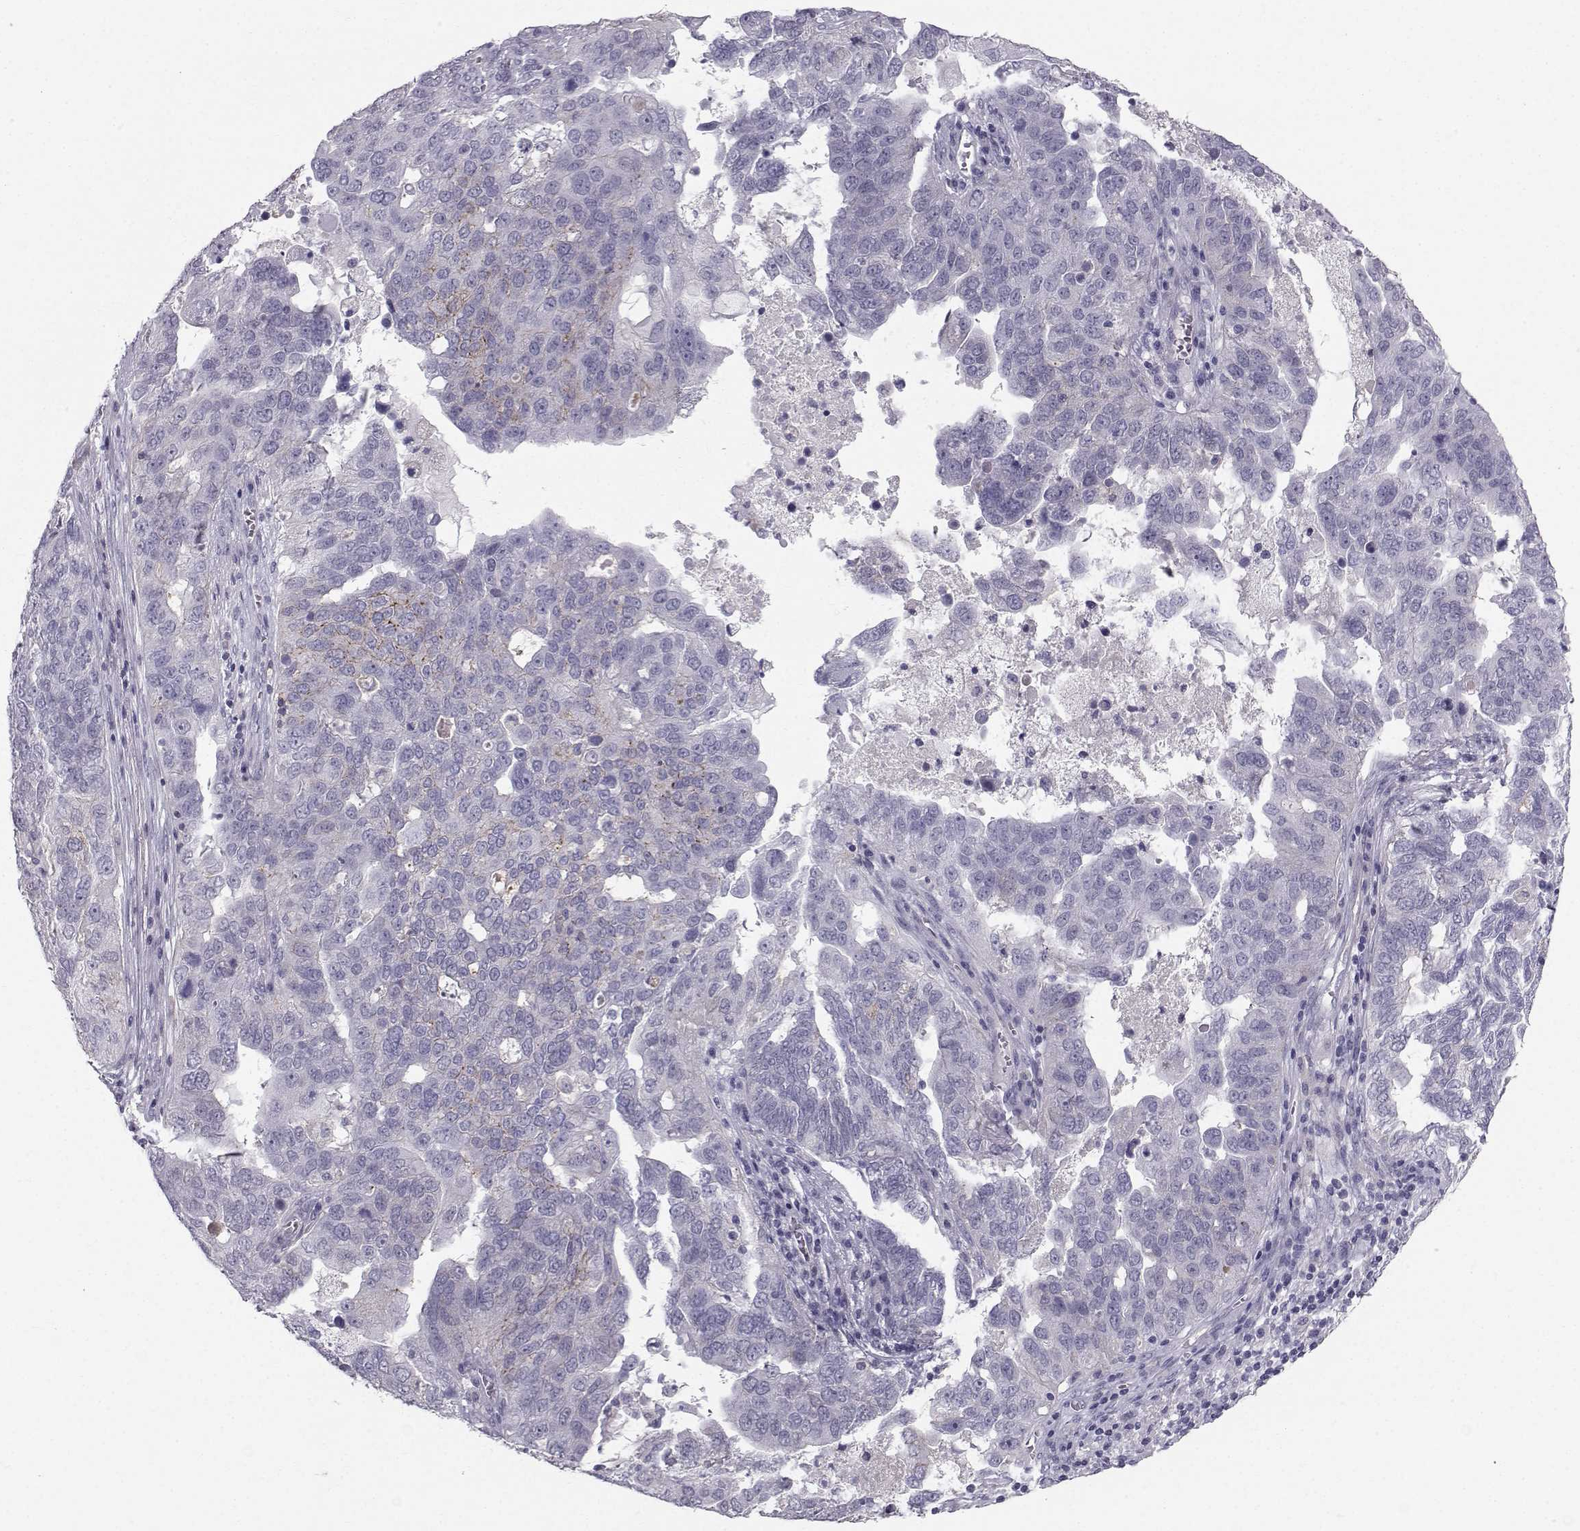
{"staining": {"intensity": "weak", "quantity": "<25%", "location": "cytoplasmic/membranous"}, "tissue": "ovarian cancer", "cell_type": "Tumor cells", "image_type": "cancer", "snomed": [{"axis": "morphology", "description": "Carcinoma, endometroid"}, {"axis": "topography", "description": "Soft tissue"}, {"axis": "topography", "description": "Ovary"}], "caption": "Ovarian cancer (endometroid carcinoma) was stained to show a protein in brown. There is no significant positivity in tumor cells.", "gene": "SPDYE4", "patient": {"sex": "female", "age": 52}}